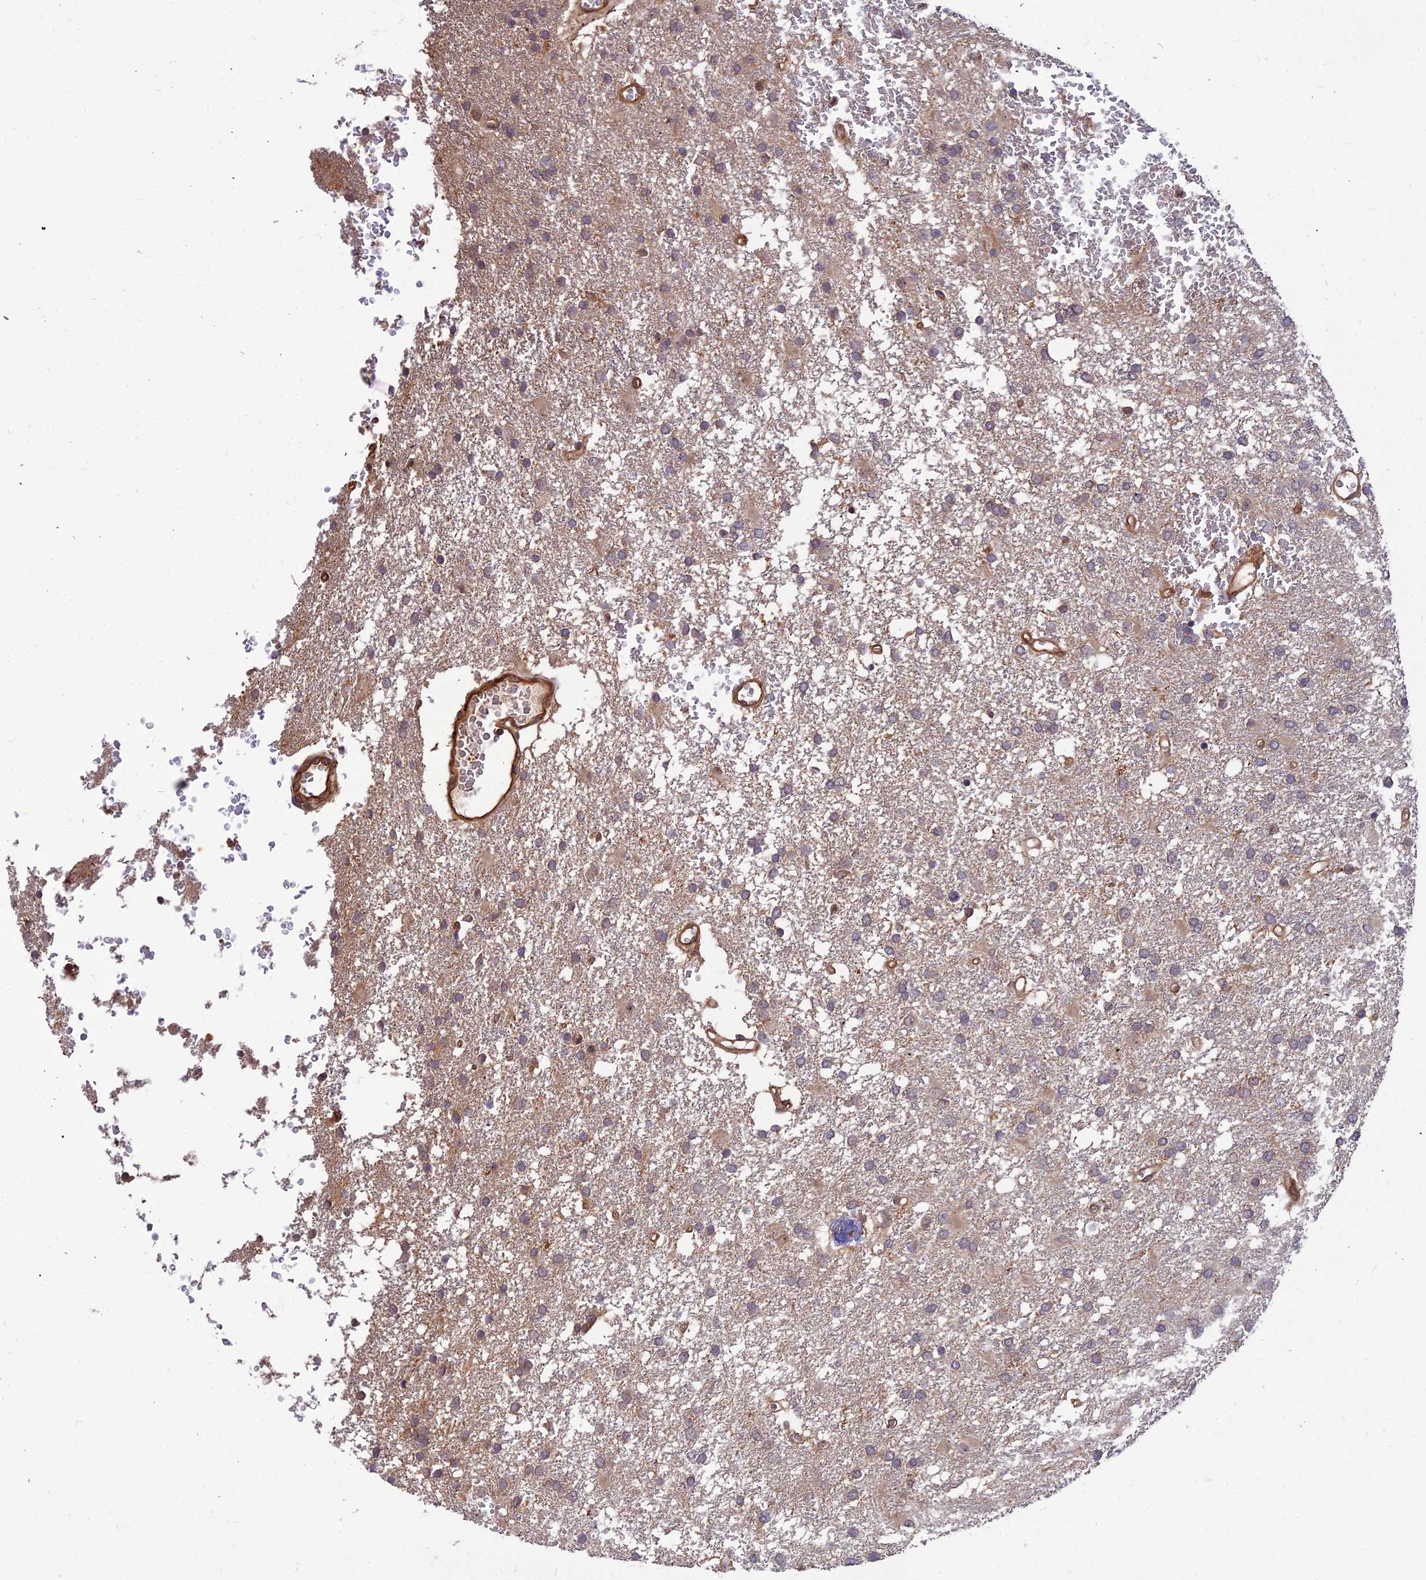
{"staining": {"intensity": "weak", "quantity": "25%-75%", "location": "cytoplasmic/membranous"}, "tissue": "glioma", "cell_type": "Tumor cells", "image_type": "cancer", "snomed": [{"axis": "morphology", "description": "Glioma, malignant, High grade"}, {"axis": "topography", "description": "Brain"}], "caption": "Glioma was stained to show a protein in brown. There is low levels of weak cytoplasmic/membranous positivity in approximately 25%-75% of tumor cells.", "gene": "ZNF467", "patient": {"sex": "female", "age": 74}}